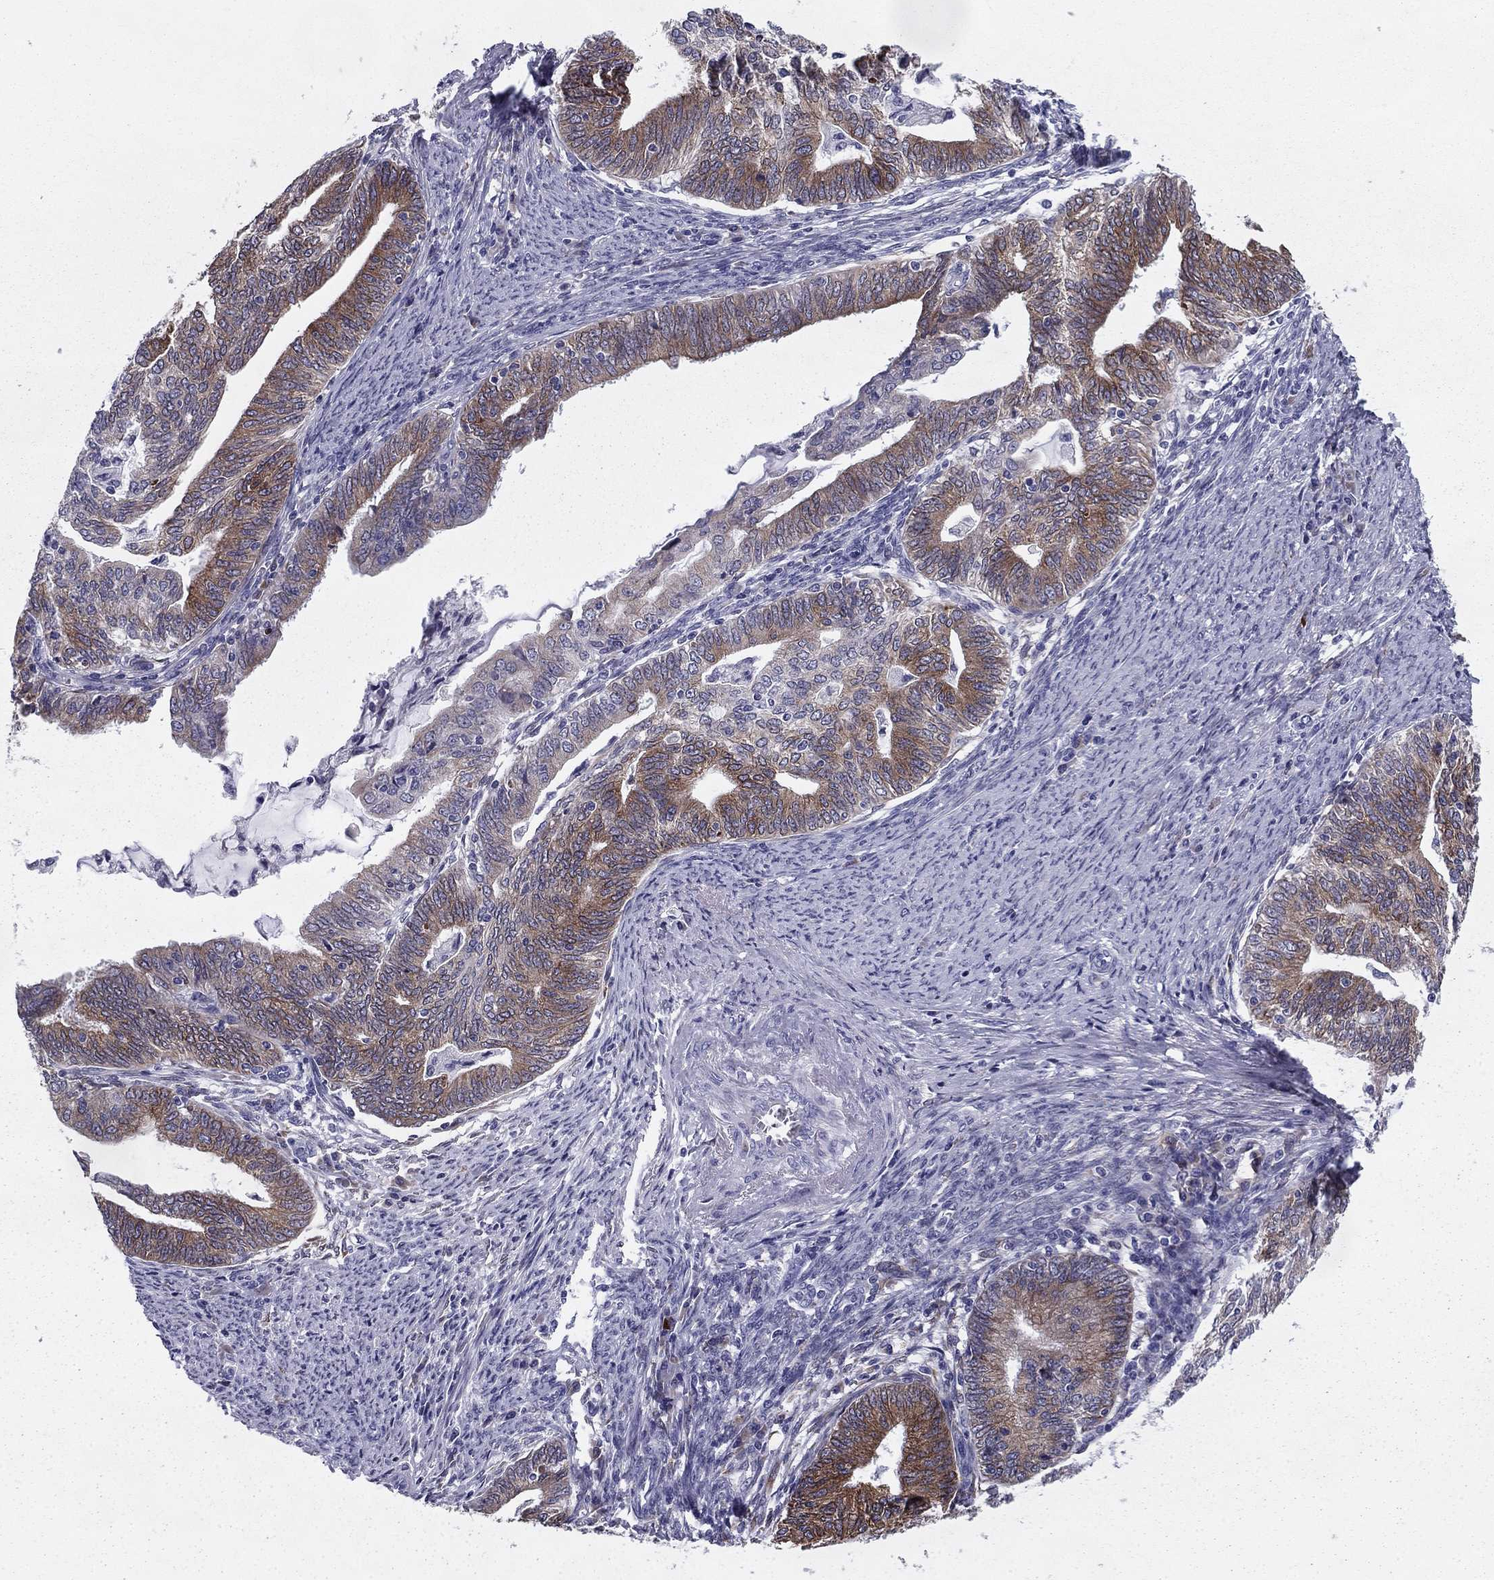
{"staining": {"intensity": "moderate", "quantity": "25%-75%", "location": "cytoplasmic/membranous"}, "tissue": "endometrial cancer", "cell_type": "Tumor cells", "image_type": "cancer", "snomed": [{"axis": "morphology", "description": "Adenocarcinoma, NOS"}, {"axis": "topography", "description": "Endometrium"}], "caption": "Immunohistochemistry (DAB) staining of endometrial cancer (adenocarcinoma) shows moderate cytoplasmic/membranous protein positivity in about 25%-75% of tumor cells.", "gene": "TMED3", "patient": {"sex": "female", "age": 82}}